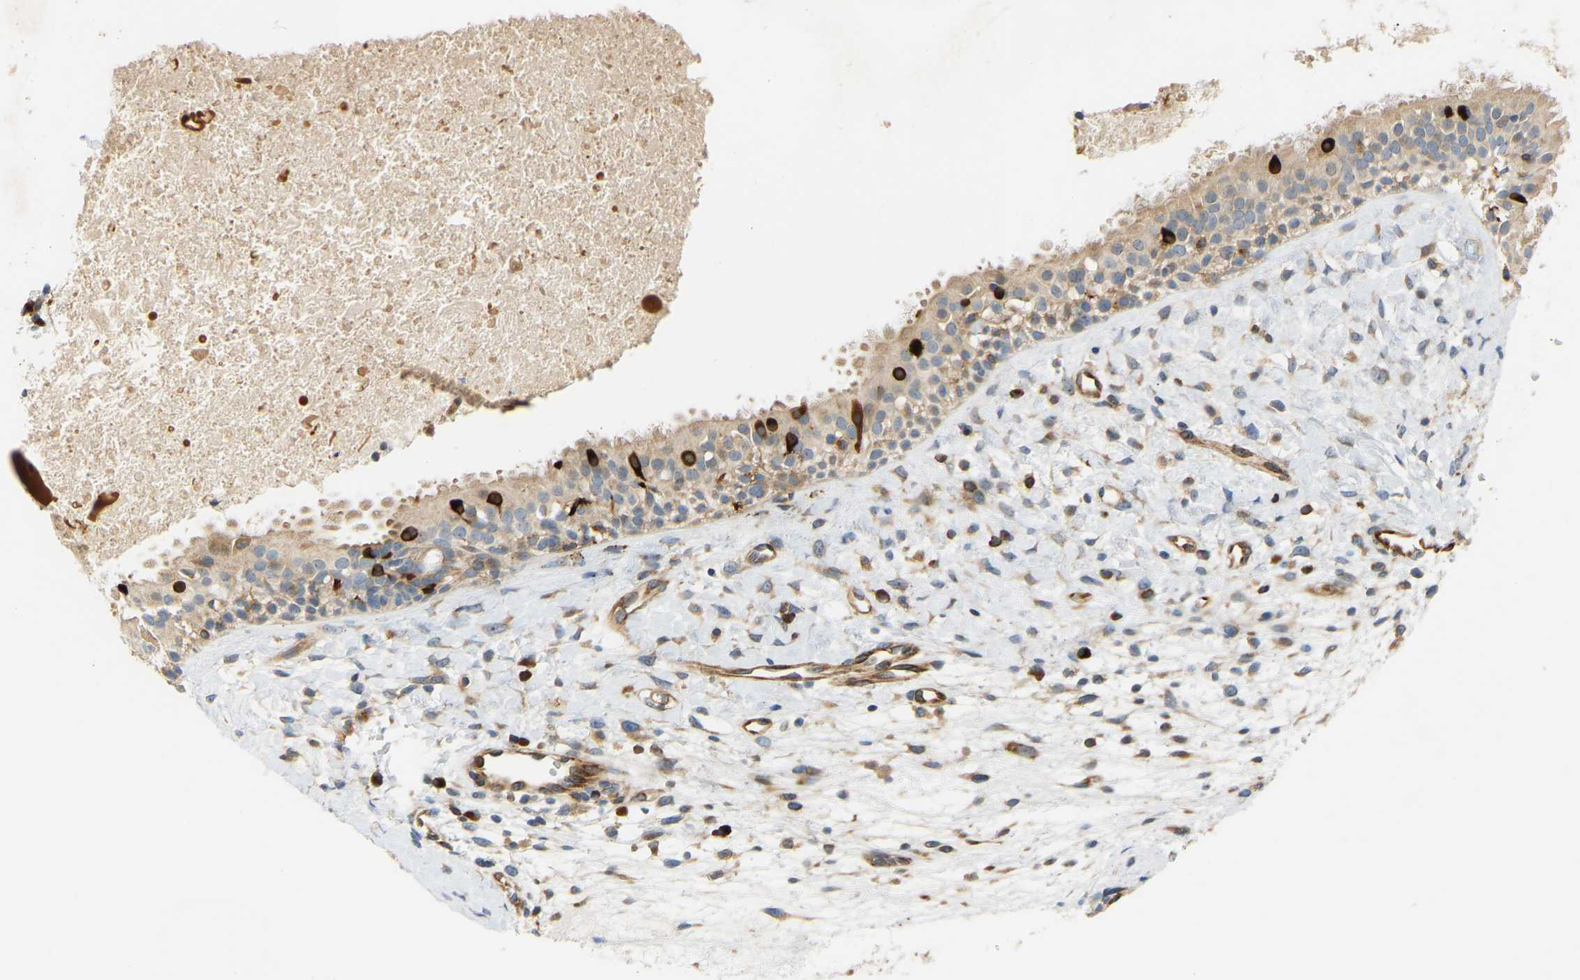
{"staining": {"intensity": "moderate", "quantity": ">75%", "location": "cytoplasmic/membranous"}, "tissue": "nasopharynx", "cell_type": "Respiratory epithelial cells", "image_type": "normal", "snomed": [{"axis": "morphology", "description": "Normal tissue, NOS"}, {"axis": "topography", "description": "Nasopharynx"}], "caption": "Immunohistochemical staining of benign human nasopharynx shows >75% levels of moderate cytoplasmic/membranous protein positivity in about >75% of respiratory epithelial cells.", "gene": "PLCG2", "patient": {"sex": "male", "age": 22}}